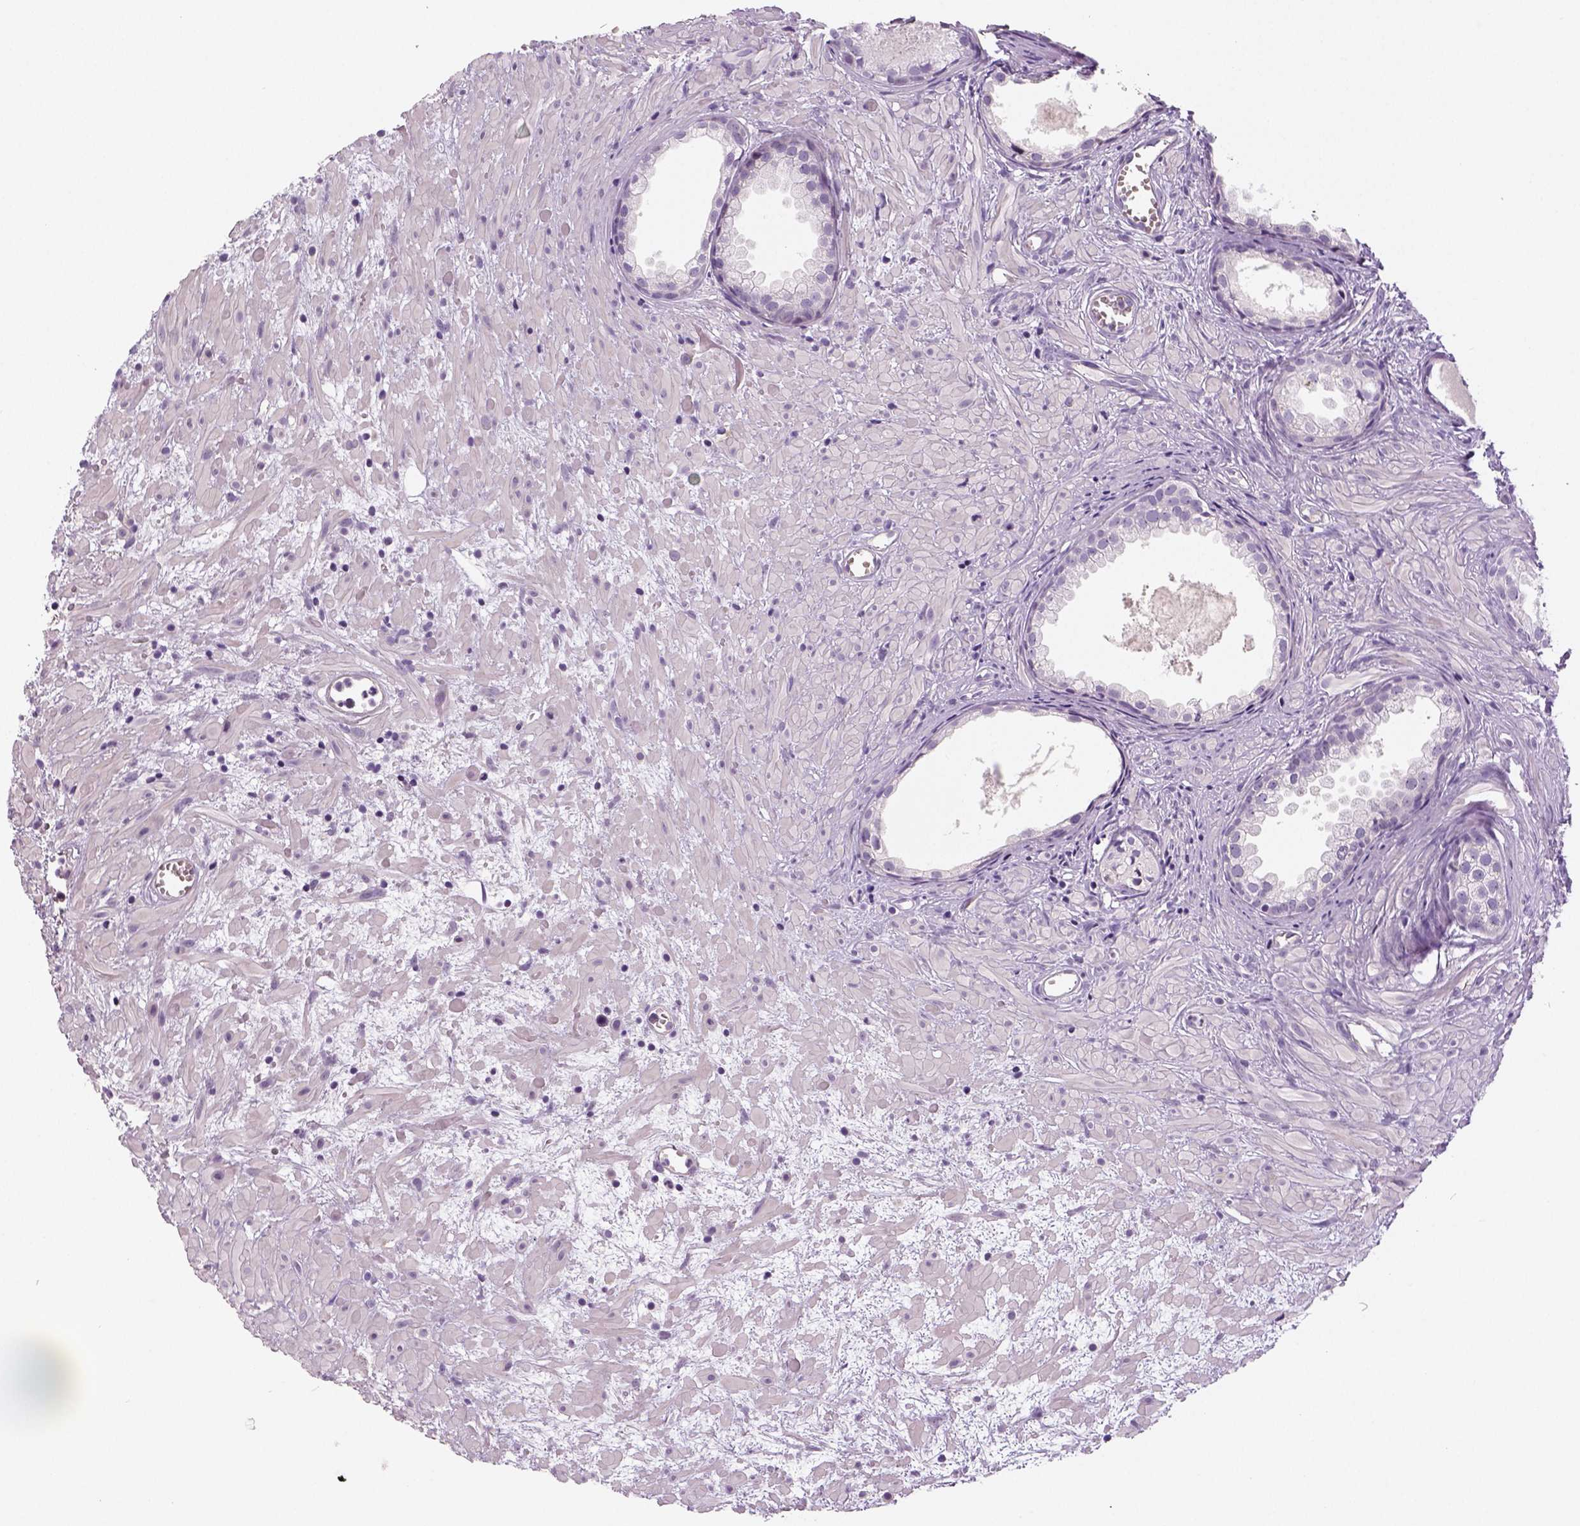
{"staining": {"intensity": "negative", "quantity": "none", "location": "none"}, "tissue": "prostate cancer", "cell_type": "Tumor cells", "image_type": "cancer", "snomed": [{"axis": "morphology", "description": "Adenocarcinoma, High grade"}, {"axis": "topography", "description": "Prostate"}], "caption": "Prostate cancer (high-grade adenocarcinoma) stained for a protein using immunohistochemistry demonstrates no staining tumor cells.", "gene": "TSPAN7", "patient": {"sex": "male", "age": 79}}